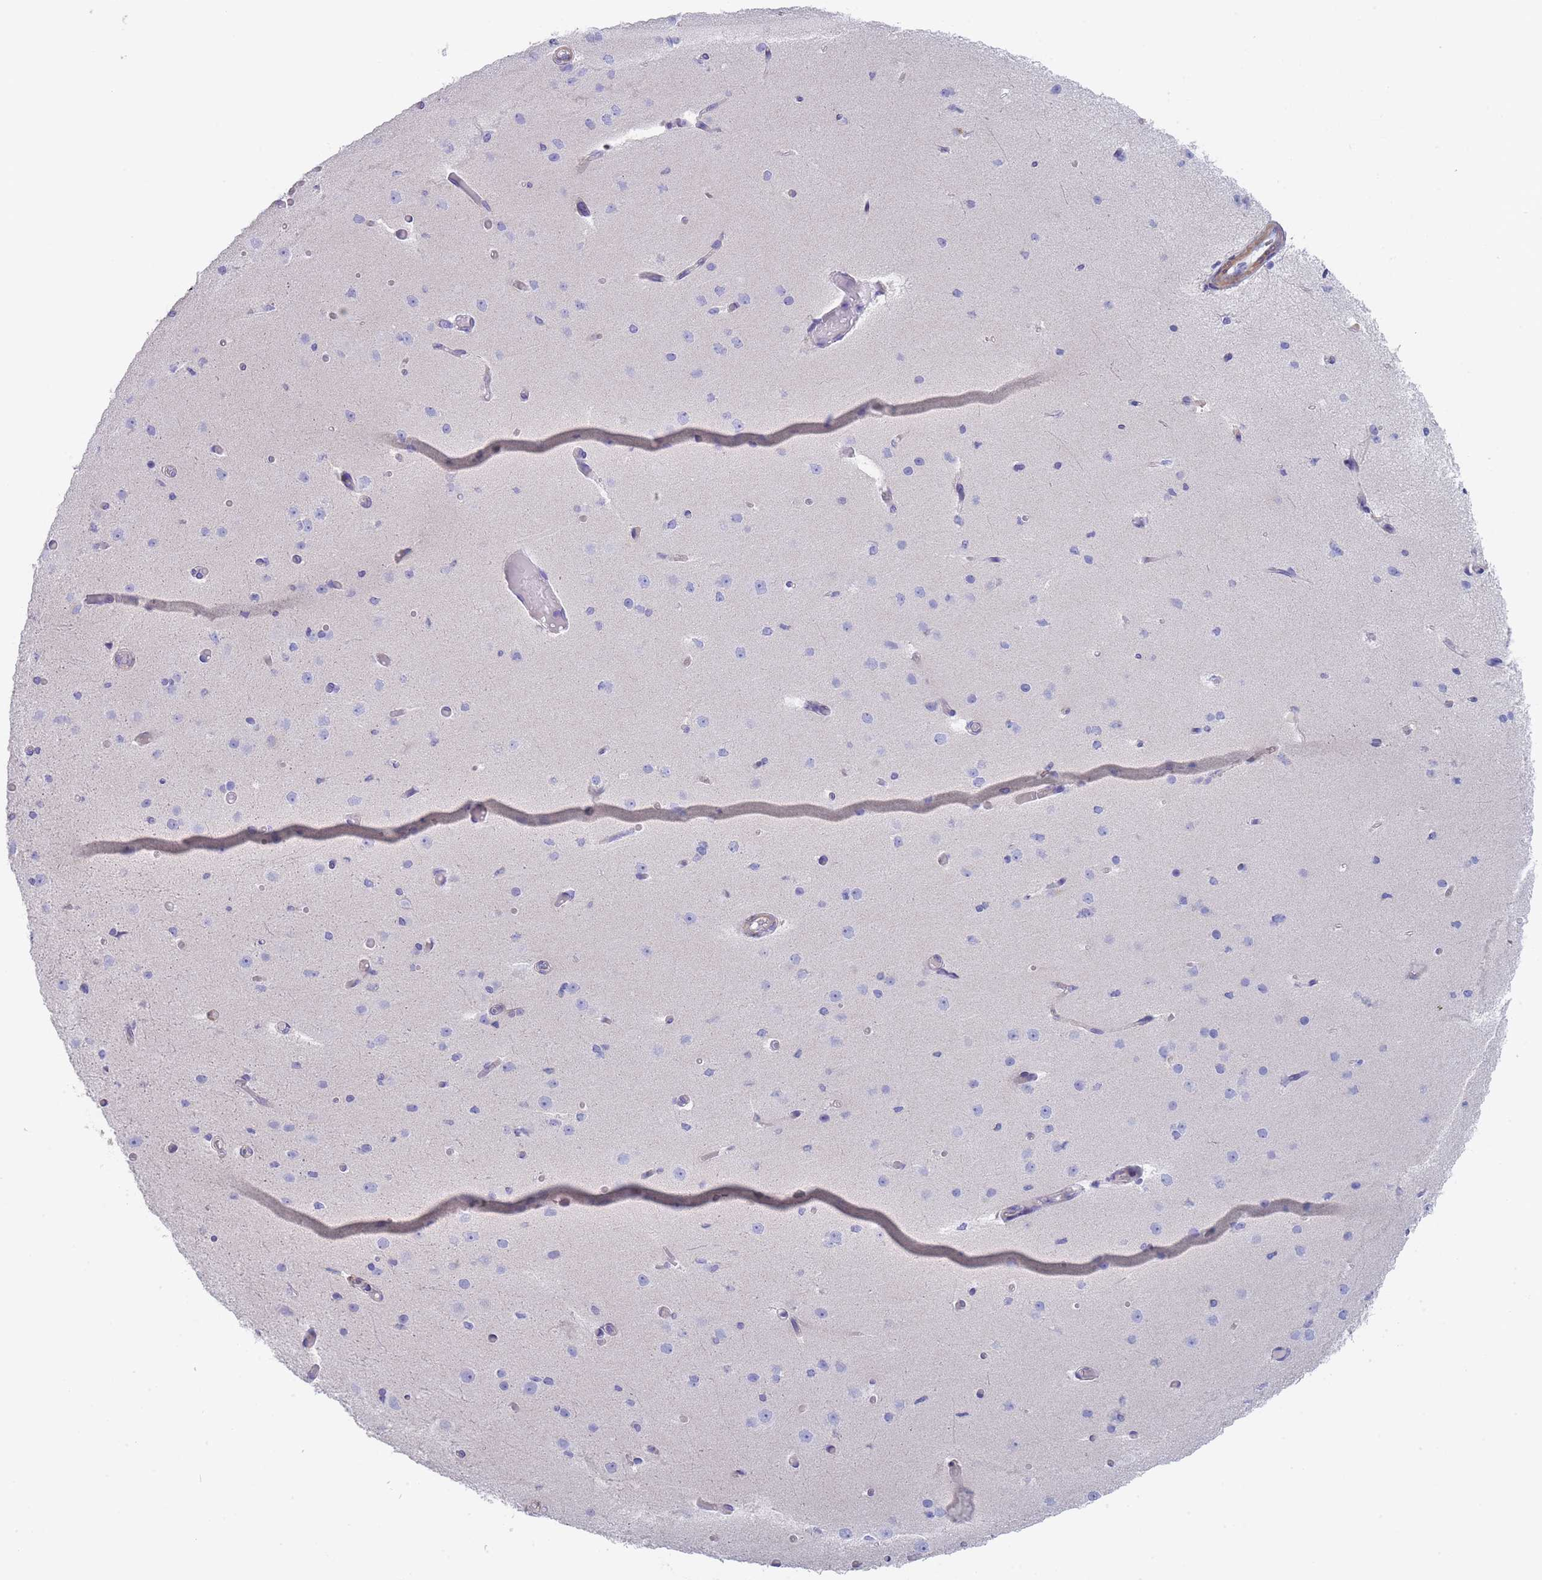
{"staining": {"intensity": "negative", "quantity": "none", "location": "none"}, "tissue": "cerebral cortex", "cell_type": "Endothelial cells", "image_type": "normal", "snomed": [{"axis": "morphology", "description": "Normal tissue, NOS"}, {"axis": "morphology", "description": "Inflammation, NOS"}, {"axis": "topography", "description": "Cerebral cortex"}], "caption": "Endothelial cells are negative for brown protein staining in normal cerebral cortex. The staining is performed using DAB brown chromogen with nuclei counter-stained in using hematoxylin.", "gene": "SCCPDH", "patient": {"sex": "male", "age": 6}}